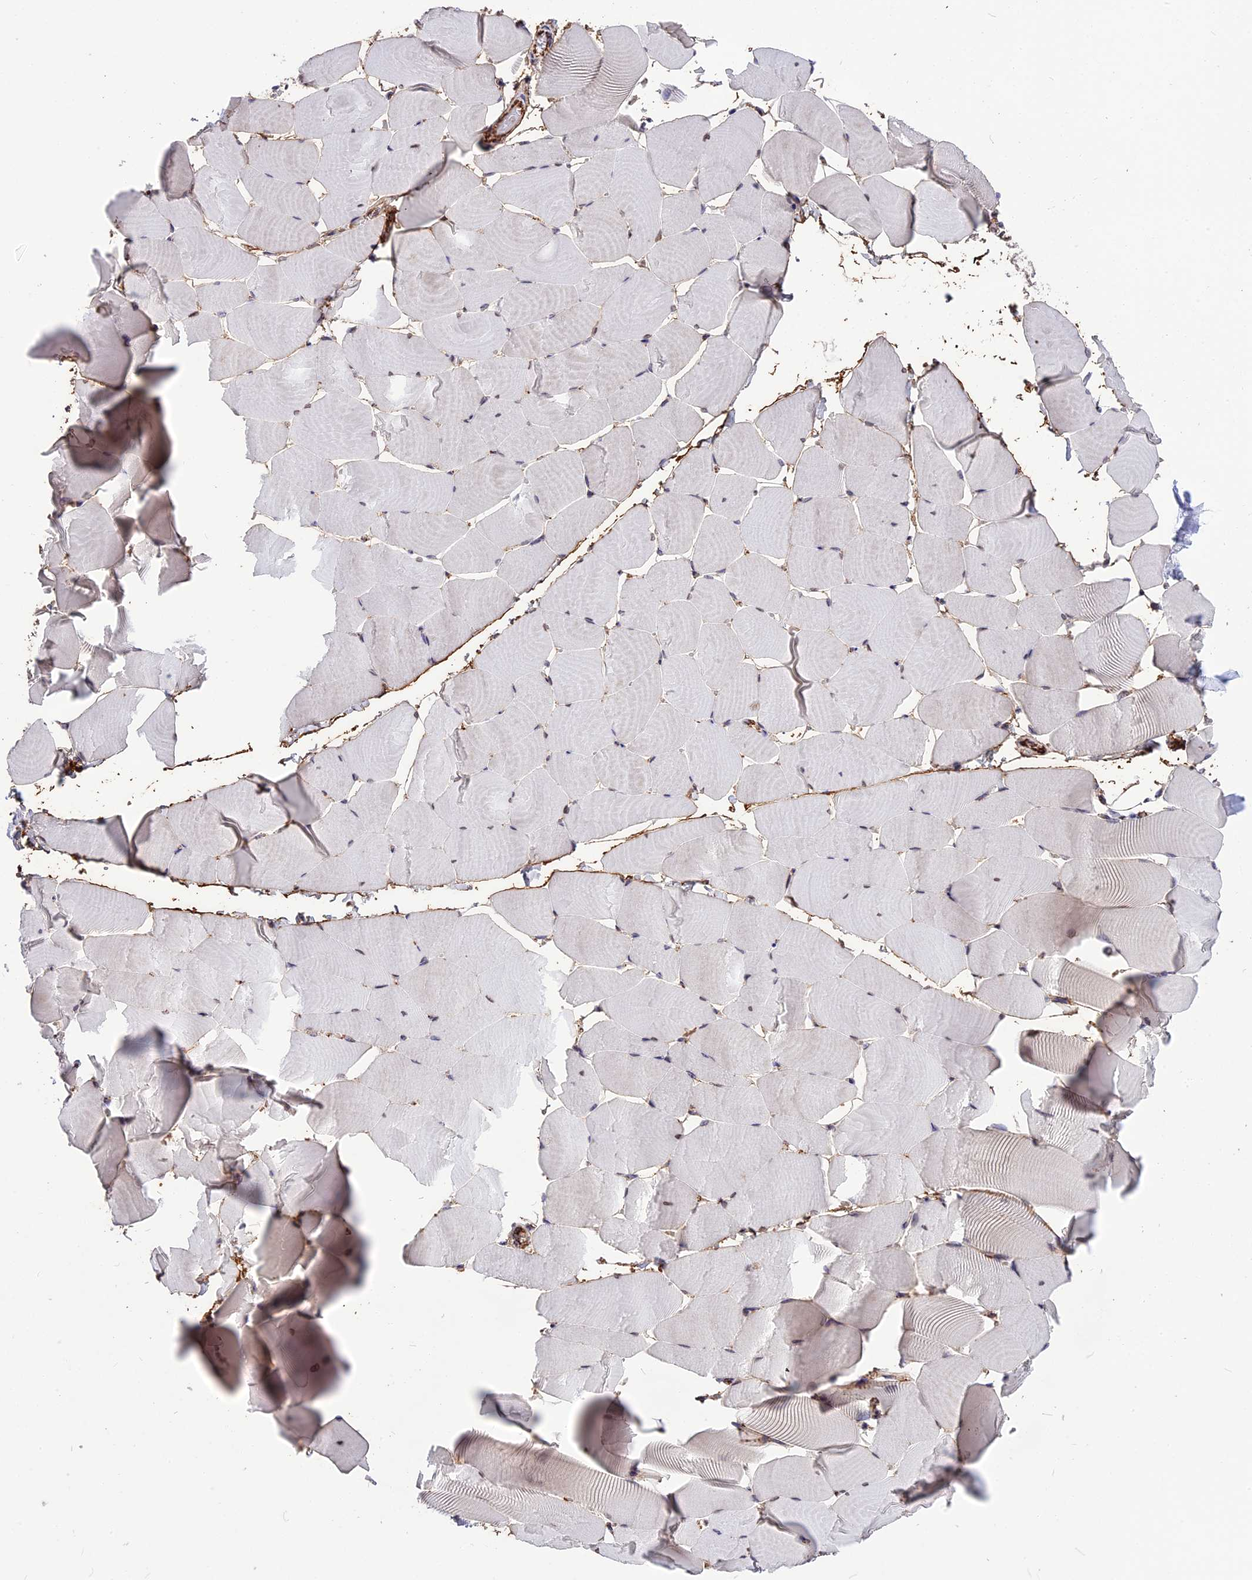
{"staining": {"intensity": "weak", "quantity": "<25%", "location": "cytoplasmic/membranous"}, "tissue": "skeletal muscle", "cell_type": "Myocytes", "image_type": "normal", "snomed": [{"axis": "morphology", "description": "Normal tissue, NOS"}, {"axis": "topography", "description": "Skeletal muscle"}], "caption": "Immunohistochemical staining of benign human skeletal muscle displays no significant staining in myocytes. (DAB (3,3'-diaminobenzidine) IHC visualized using brightfield microscopy, high magnification).", "gene": "MFSD2A", "patient": {"sex": "male", "age": 25}}